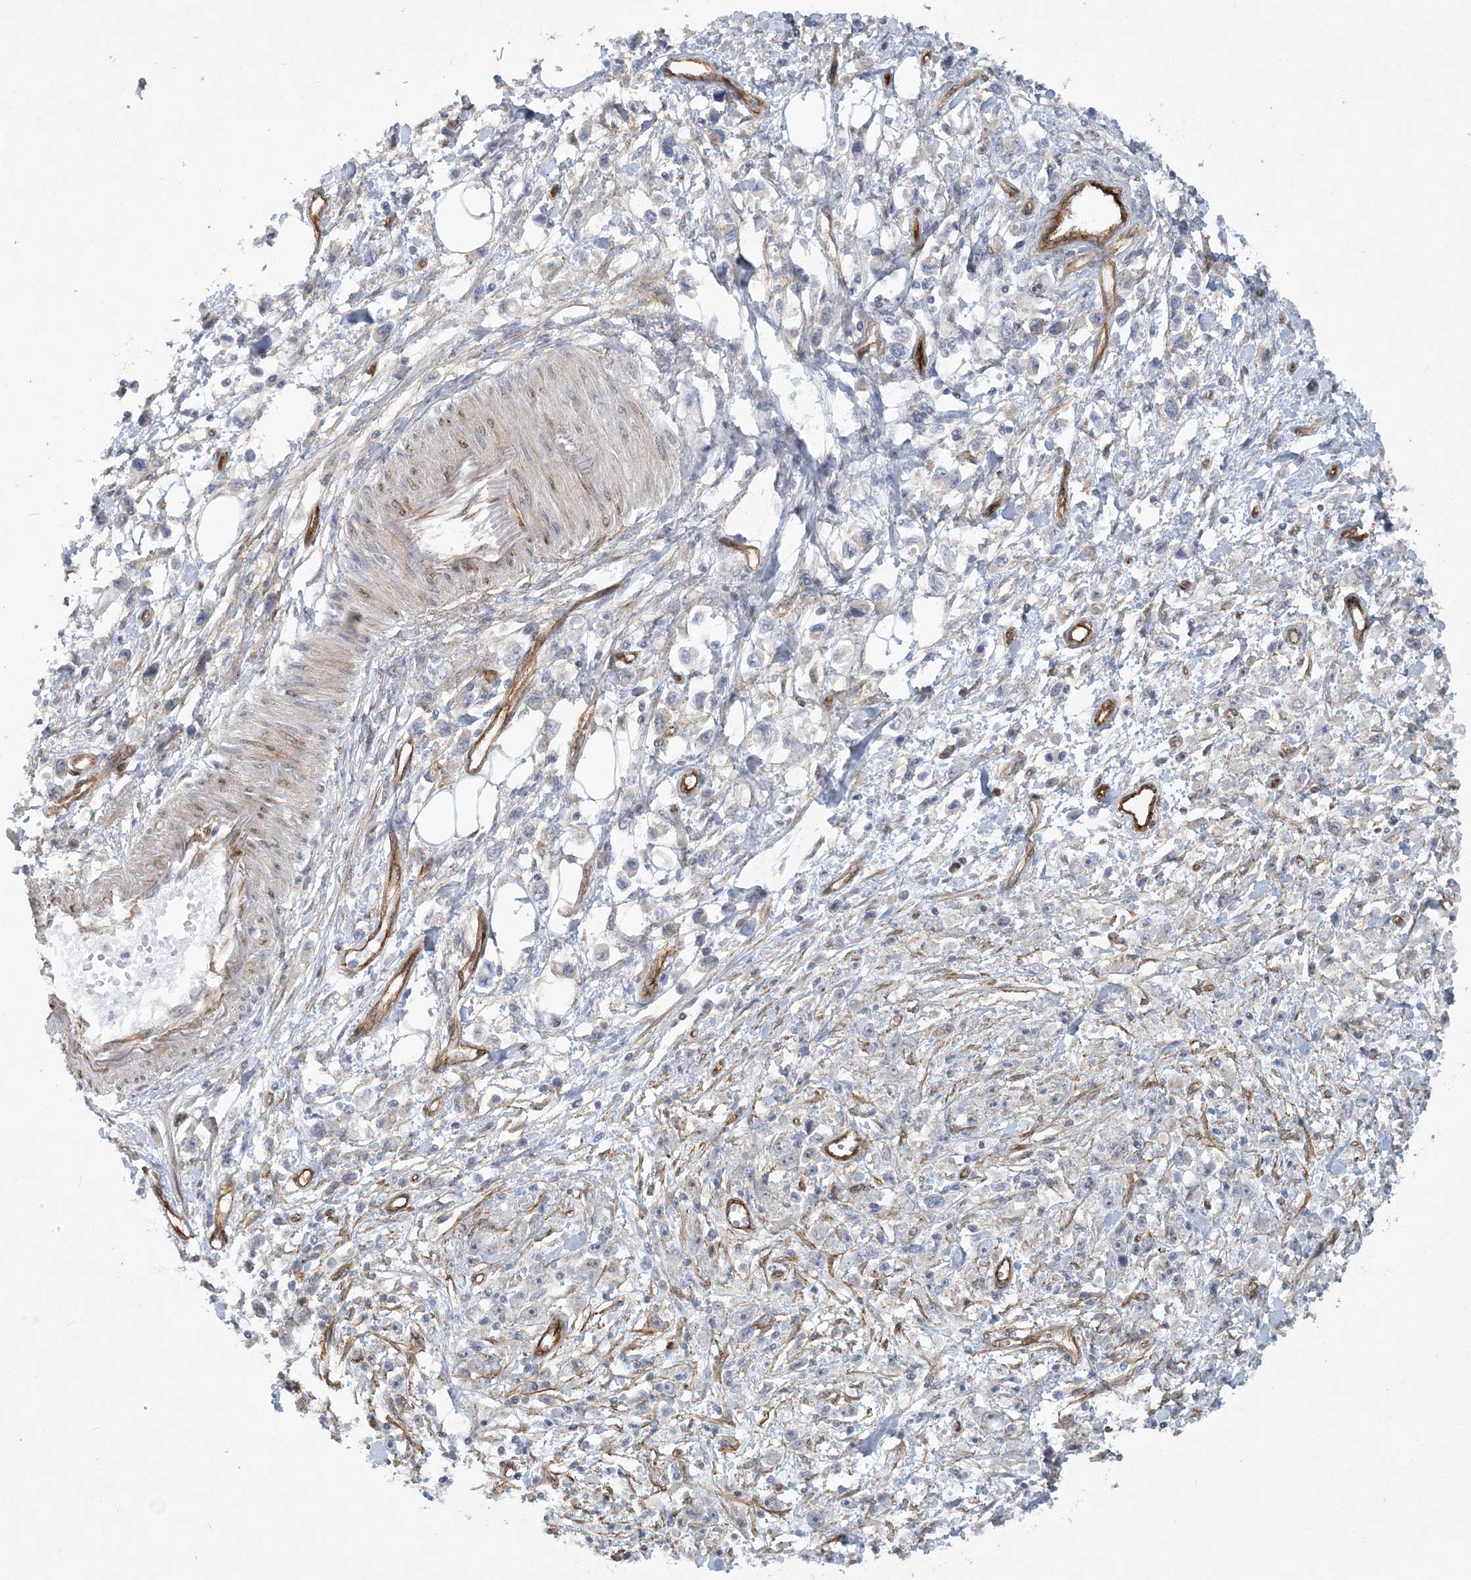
{"staining": {"intensity": "negative", "quantity": "none", "location": "none"}, "tissue": "stomach cancer", "cell_type": "Tumor cells", "image_type": "cancer", "snomed": [{"axis": "morphology", "description": "Adenocarcinoma, NOS"}, {"axis": "topography", "description": "Stomach"}], "caption": "DAB (3,3'-diaminobenzidine) immunohistochemical staining of human stomach cancer (adenocarcinoma) shows no significant expression in tumor cells. The staining is performed using DAB (3,3'-diaminobenzidine) brown chromogen with nuclei counter-stained in using hematoxylin.", "gene": "RAI14", "patient": {"sex": "female", "age": 59}}